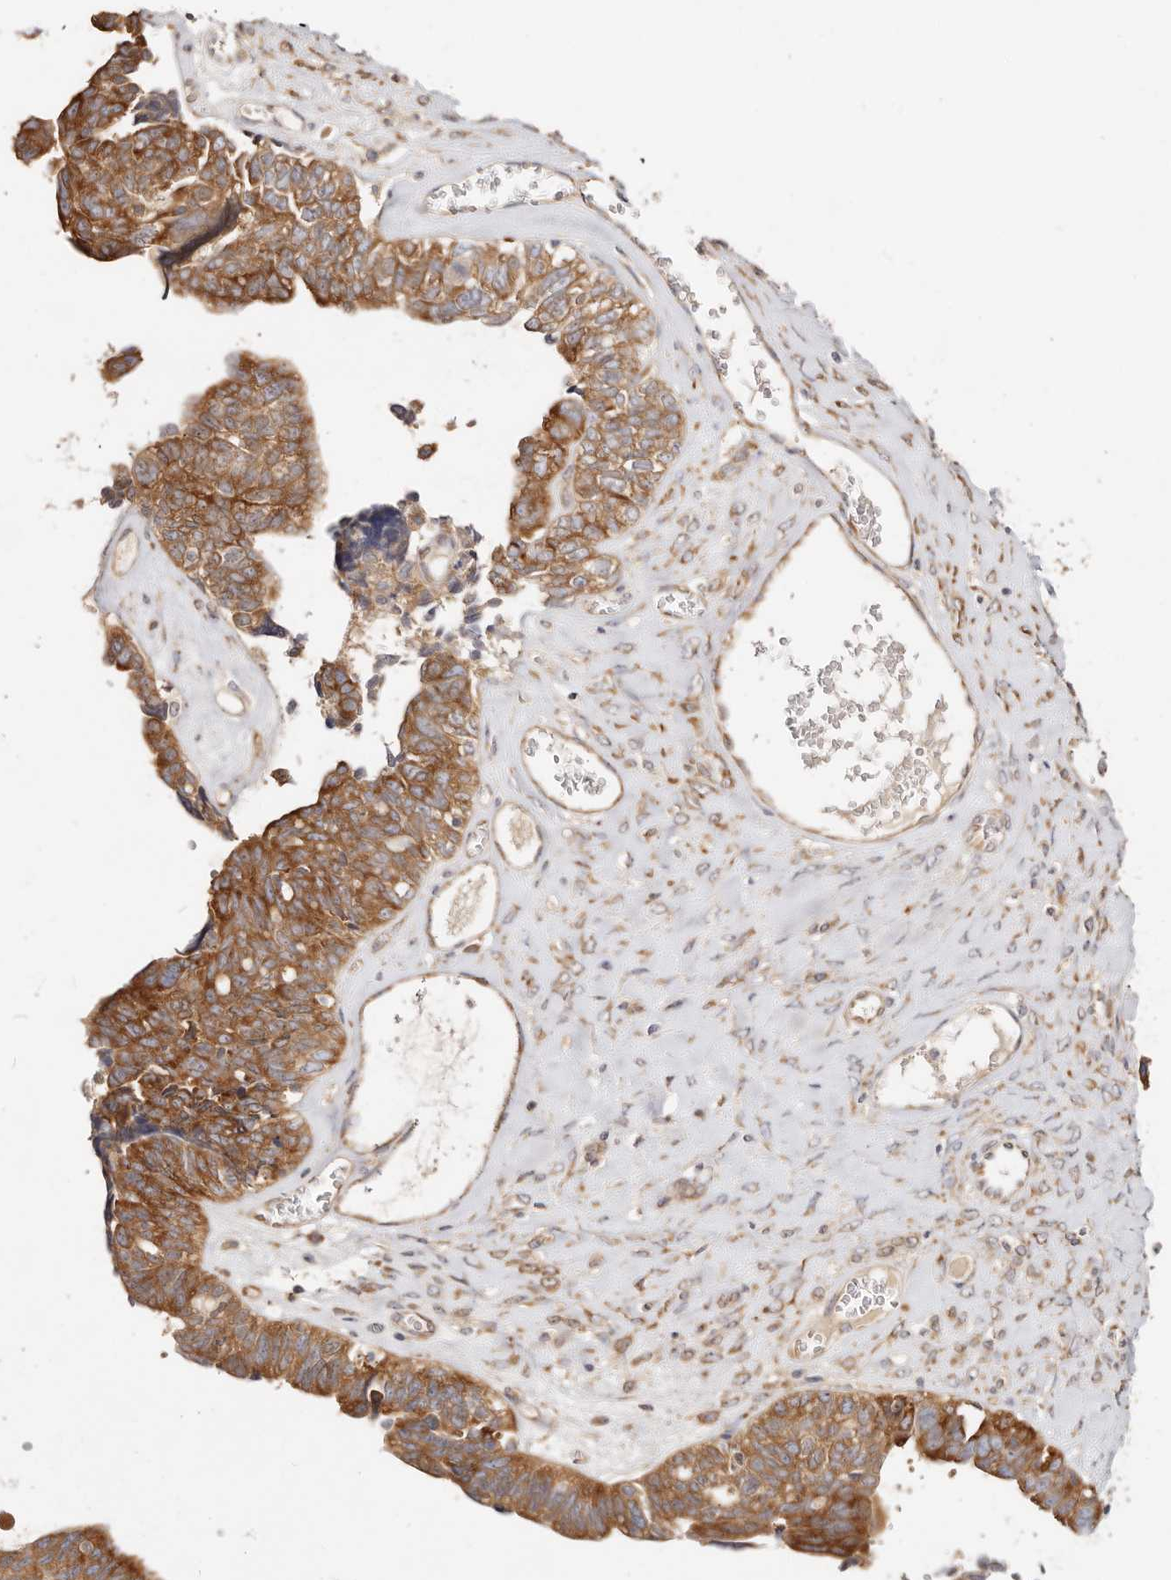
{"staining": {"intensity": "moderate", "quantity": ">75%", "location": "cytoplasmic/membranous"}, "tissue": "ovarian cancer", "cell_type": "Tumor cells", "image_type": "cancer", "snomed": [{"axis": "morphology", "description": "Cystadenocarcinoma, serous, NOS"}, {"axis": "topography", "description": "Ovary"}], "caption": "Ovarian cancer stained with a protein marker exhibits moderate staining in tumor cells.", "gene": "GNA13", "patient": {"sex": "female", "age": 79}}